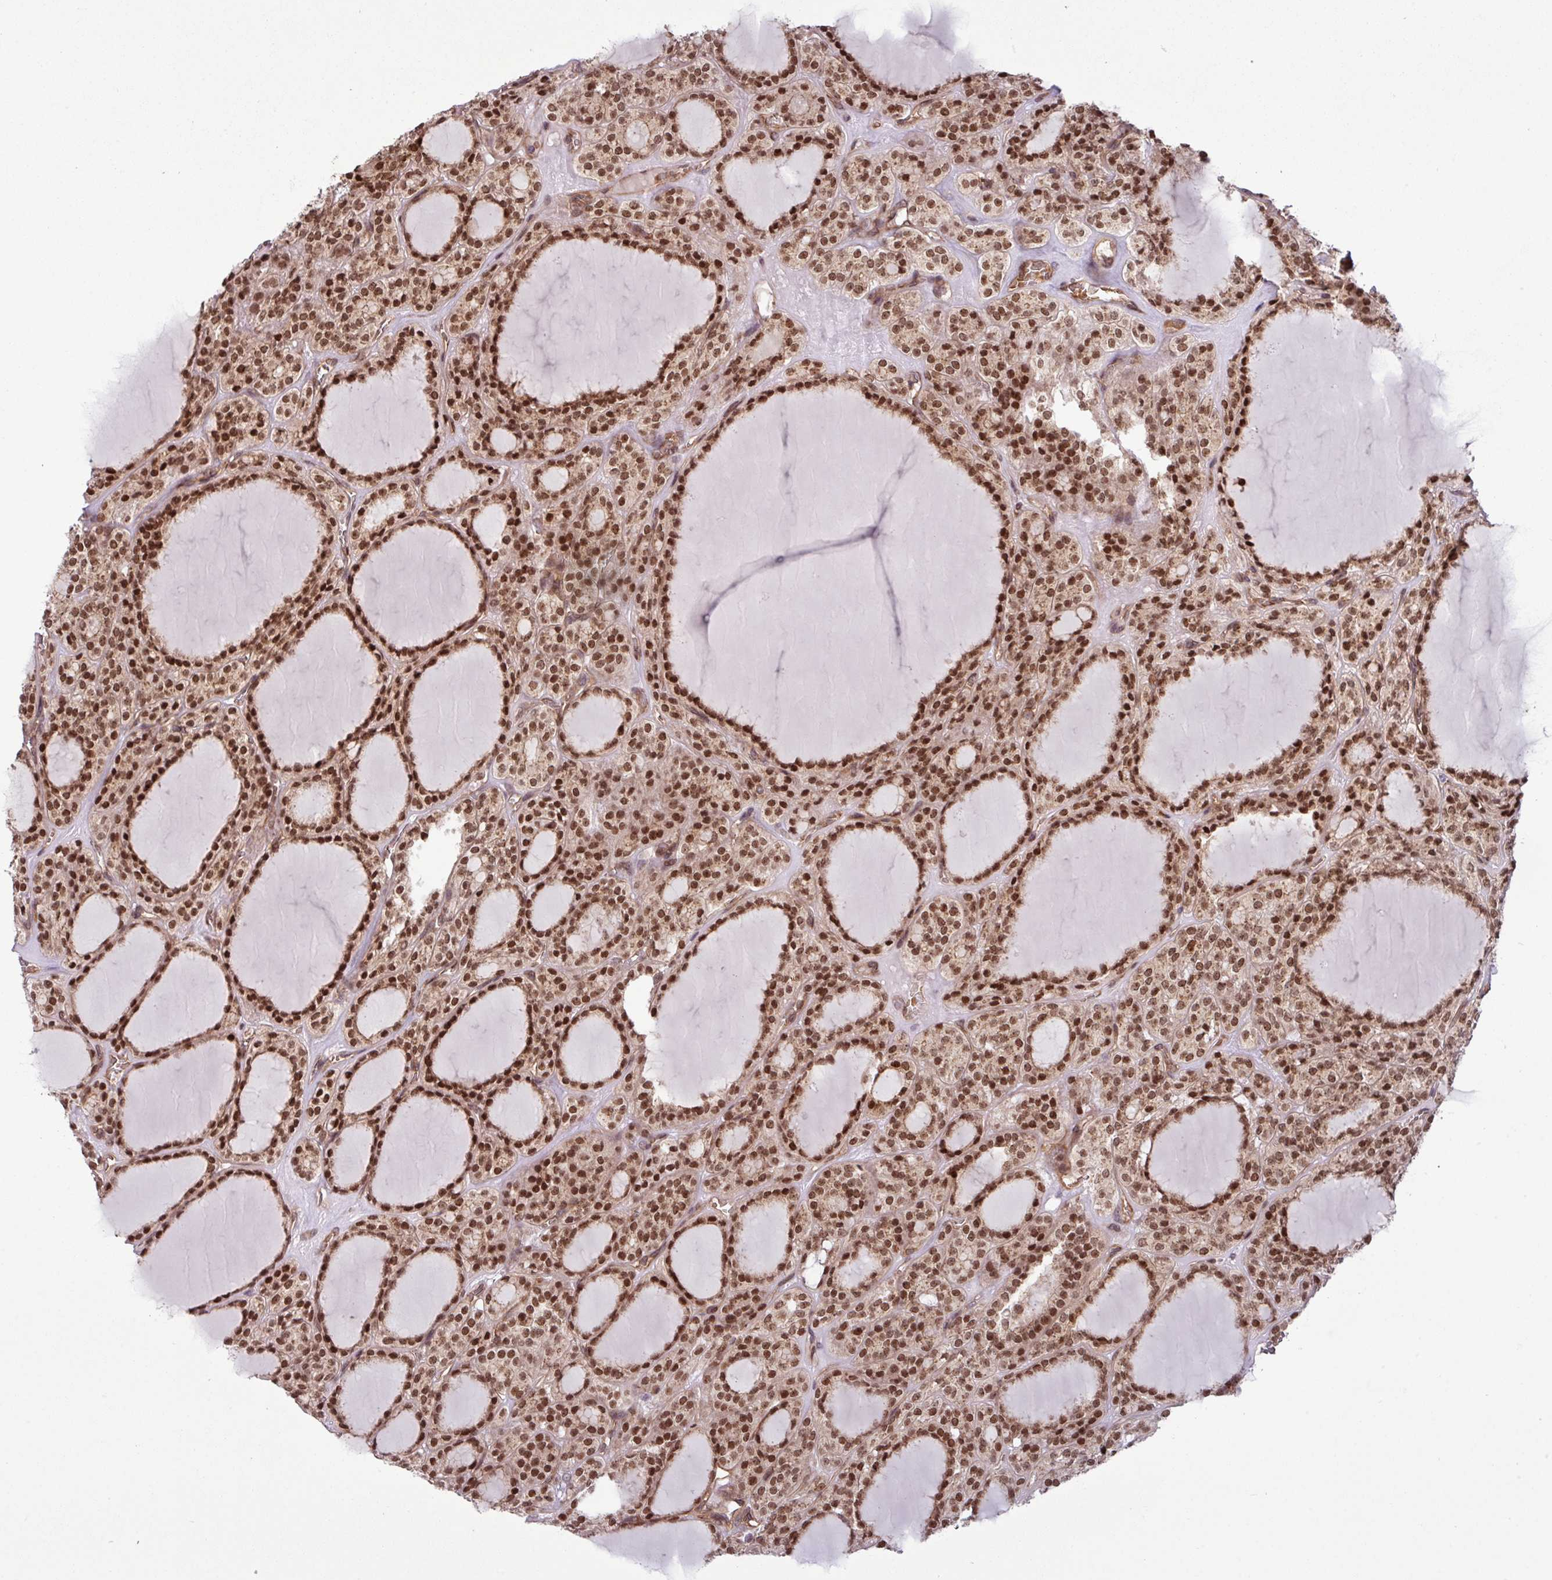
{"staining": {"intensity": "strong", "quantity": ">75%", "location": "nuclear"}, "tissue": "thyroid cancer", "cell_type": "Tumor cells", "image_type": "cancer", "snomed": [{"axis": "morphology", "description": "Follicular adenoma carcinoma, NOS"}, {"axis": "topography", "description": "Thyroid gland"}], "caption": "Protein staining reveals strong nuclear staining in about >75% of tumor cells in thyroid cancer (follicular adenoma carcinoma).", "gene": "C7orf50", "patient": {"sex": "female", "age": 63}}